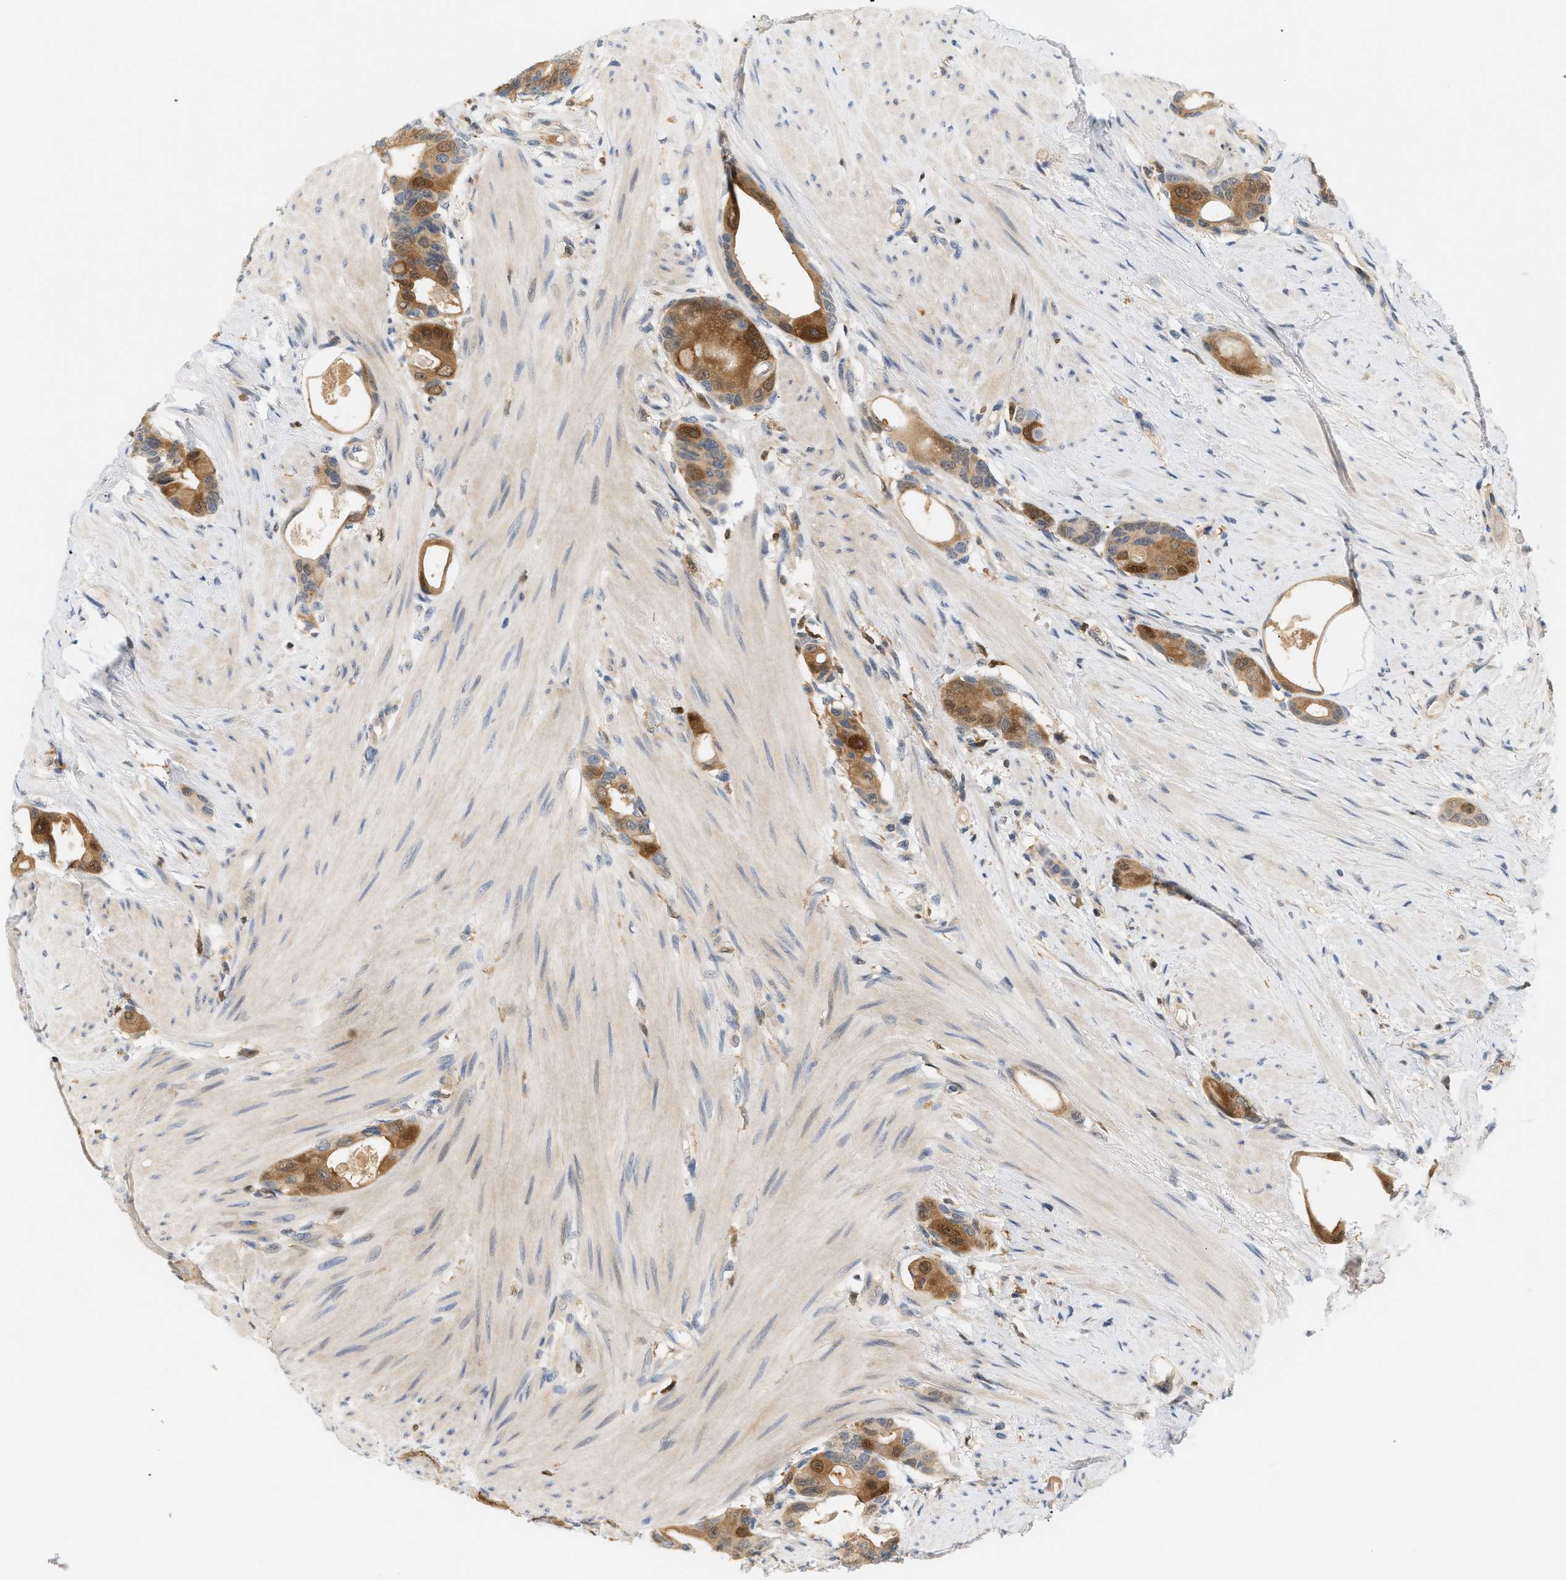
{"staining": {"intensity": "moderate", "quantity": ">75%", "location": "cytoplasmic/membranous"}, "tissue": "colorectal cancer", "cell_type": "Tumor cells", "image_type": "cancer", "snomed": [{"axis": "morphology", "description": "Adenocarcinoma, NOS"}, {"axis": "topography", "description": "Rectum"}], "caption": "Protein expression analysis of adenocarcinoma (colorectal) reveals moderate cytoplasmic/membranous staining in approximately >75% of tumor cells.", "gene": "PYCARD", "patient": {"sex": "male", "age": 51}}